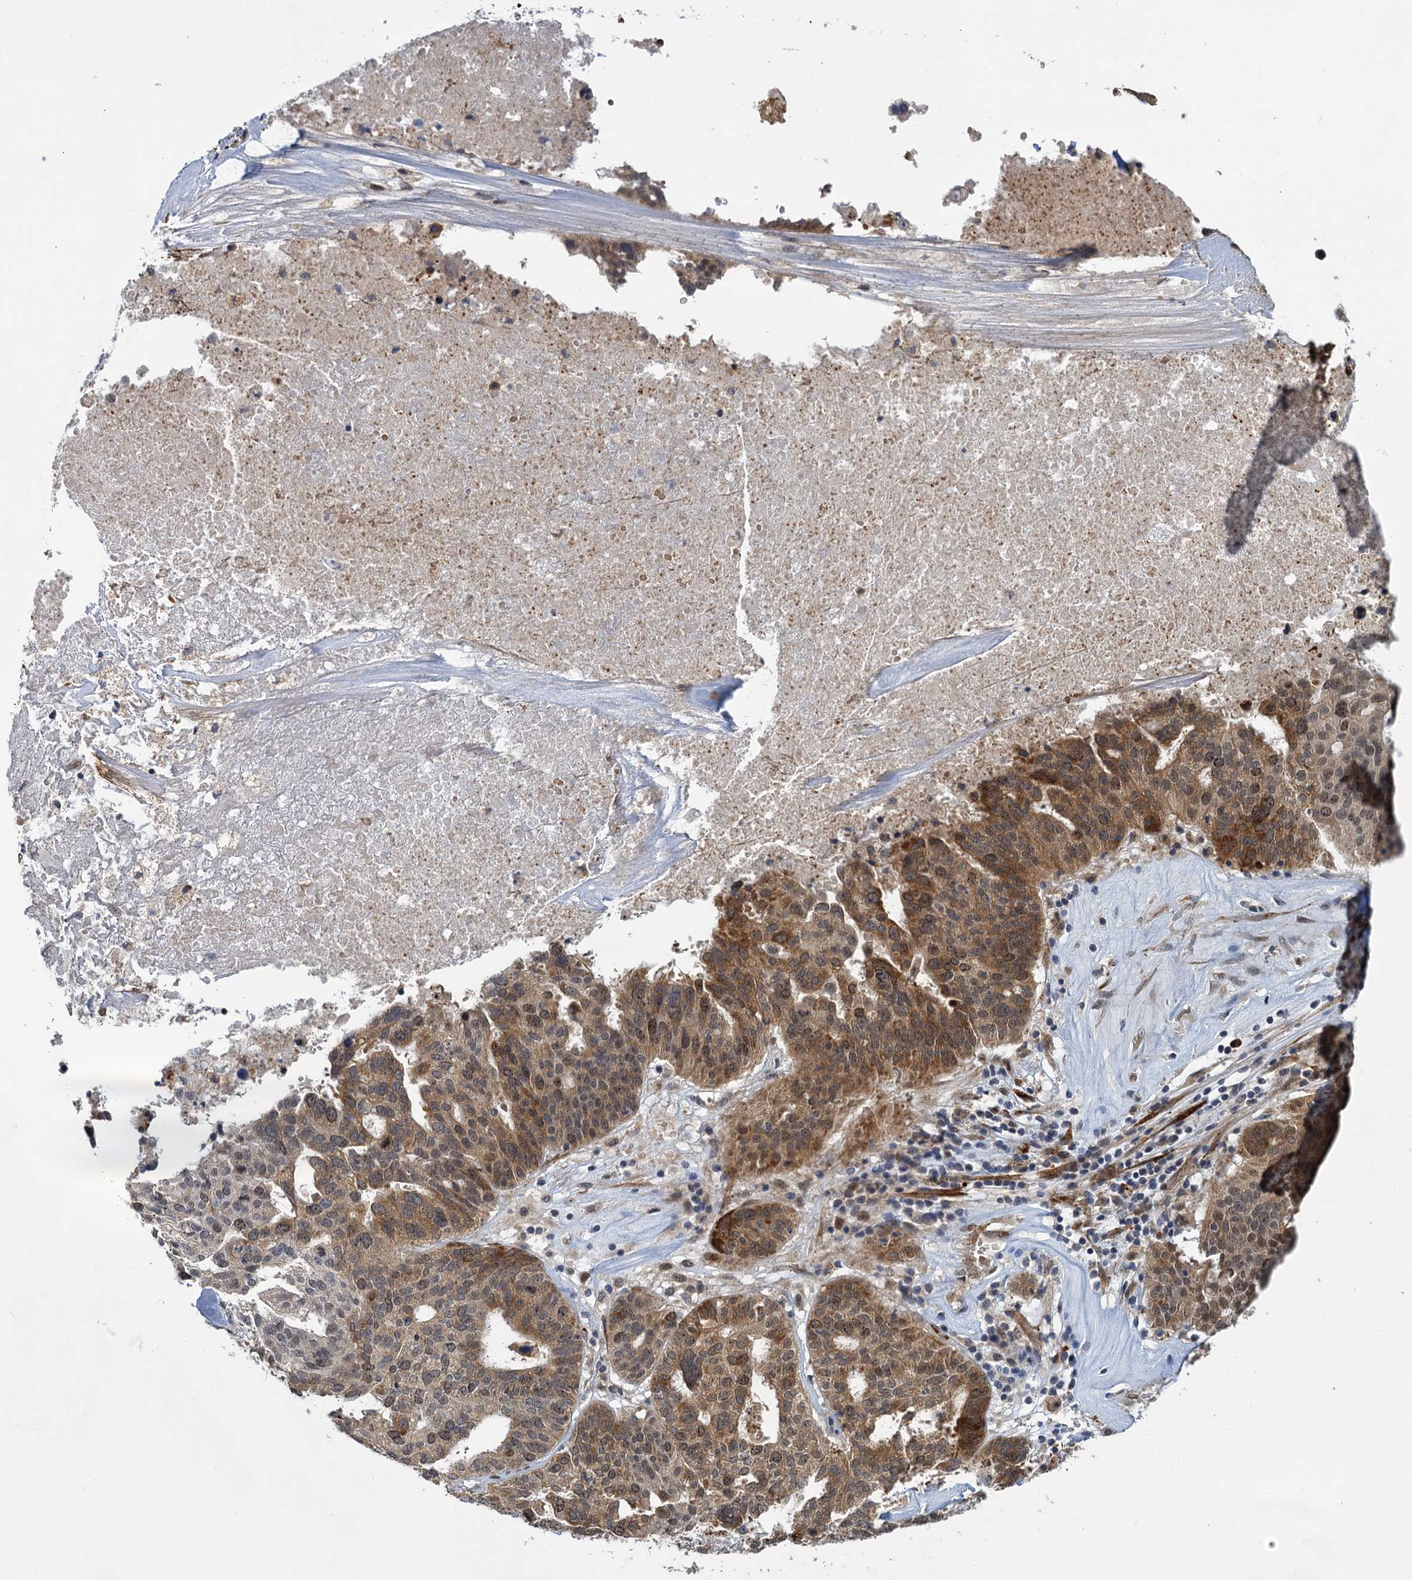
{"staining": {"intensity": "moderate", "quantity": ">75%", "location": "cytoplasmic/membranous"}, "tissue": "ovarian cancer", "cell_type": "Tumor cells", "image_type": "cancer", "snomed": [{"axis": "morphology", "description": "Cystadenocarcinoma, serous, NOS"}, {"axis": "topography", "description": "Ovary"}], "caption": "A medium amount of moderate cytoplasmic/membranous staining is present in about >75% of tumor cells in ovarian cancer tissue.", "gene": "APBA2", "patient": {"sex": "female", "age": 59}}